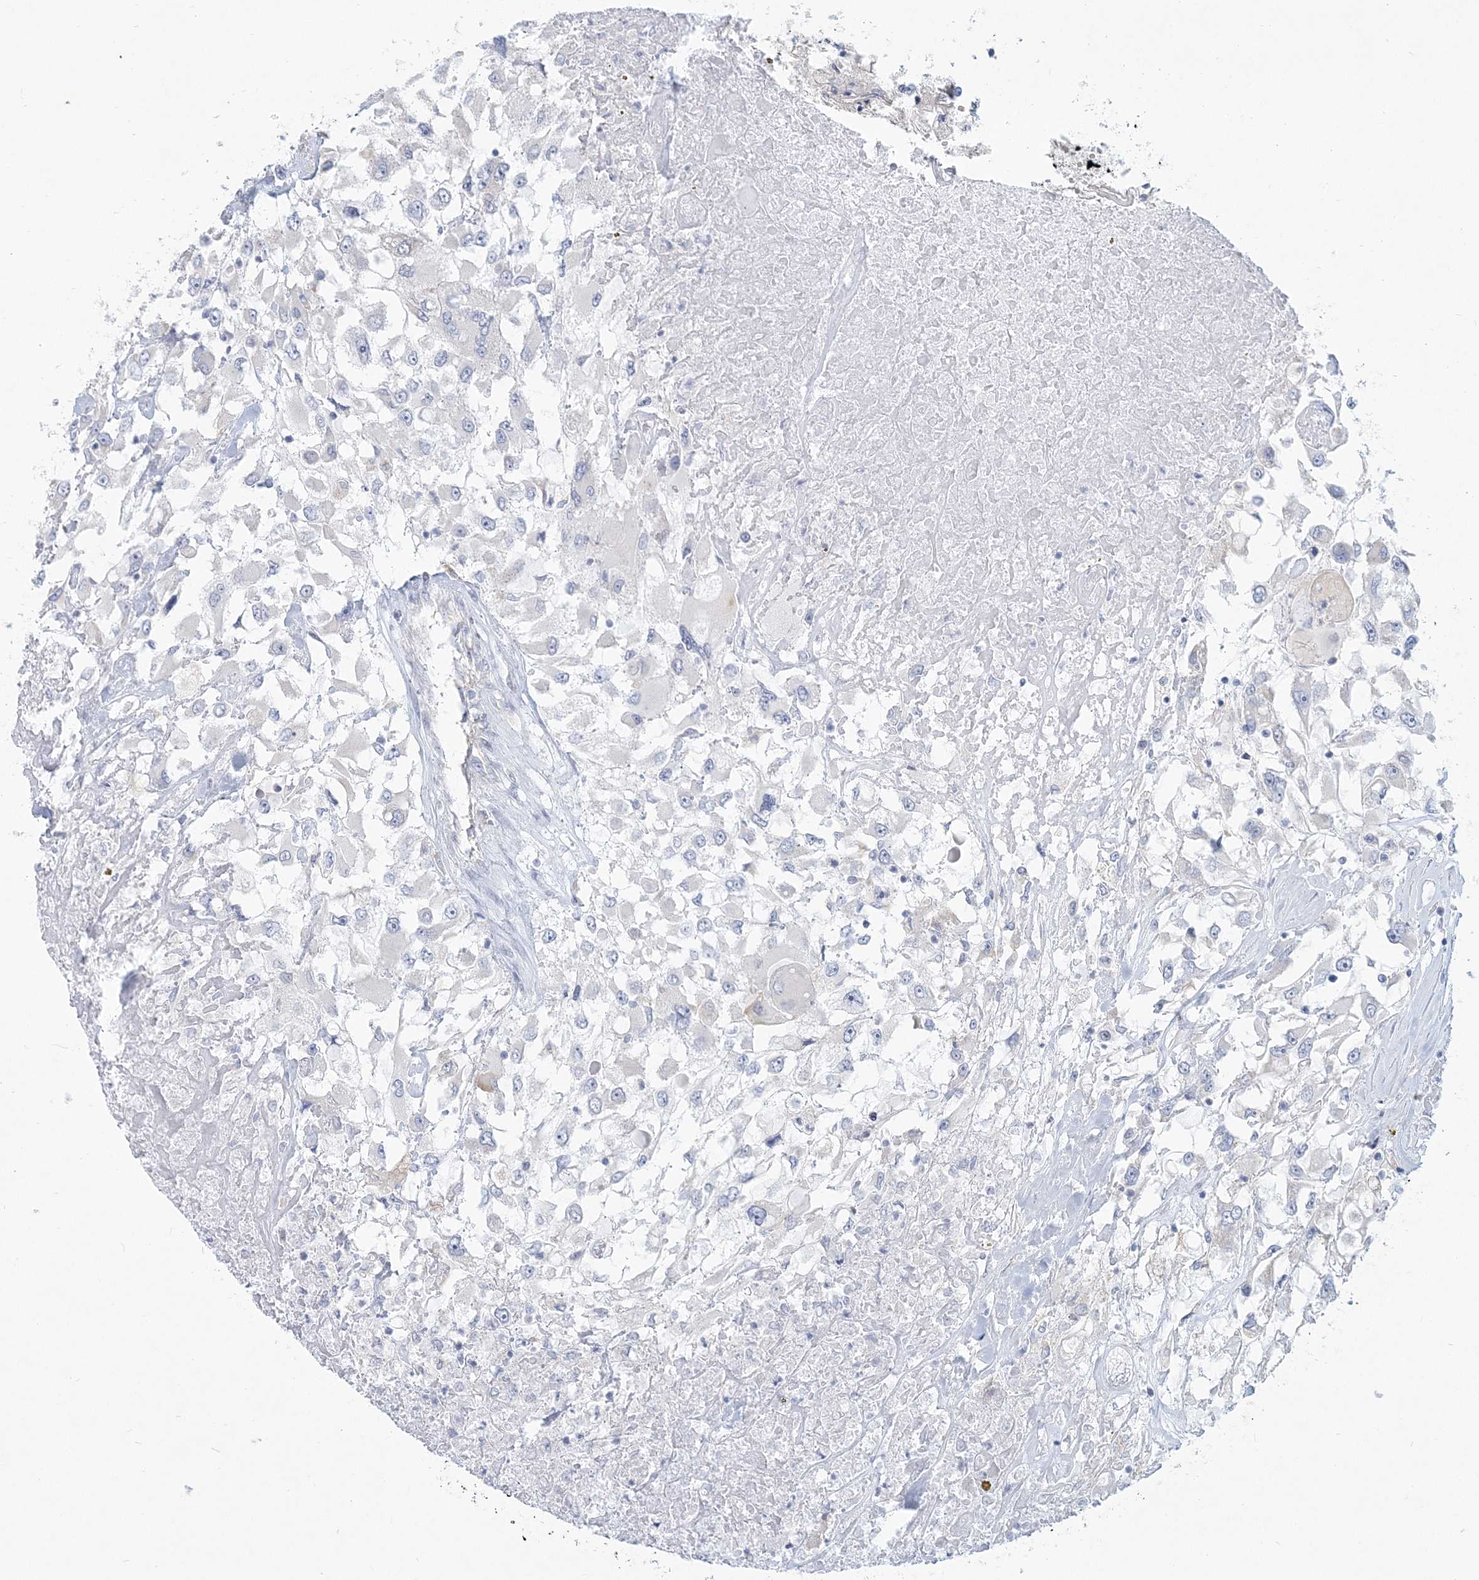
{"staining": {"intensity": "negative", "quantity": "none", "location": "none"}, "tissue": "renal cancer", "cell_type": "Tumor cells", "image_type": "cancer", "snomed": [{"axis": "morphology", "description": "Adenocarcinoma, NOS"}, {"axis": "topography", "description": "Kidney"}], "caption": "This is an IHC micrograph of renal cancer (adenocarcinoma). There is no positivity in tumor cells.", "gene": "CSN1S1", "patient": {"sex": "female", "age": 52}}